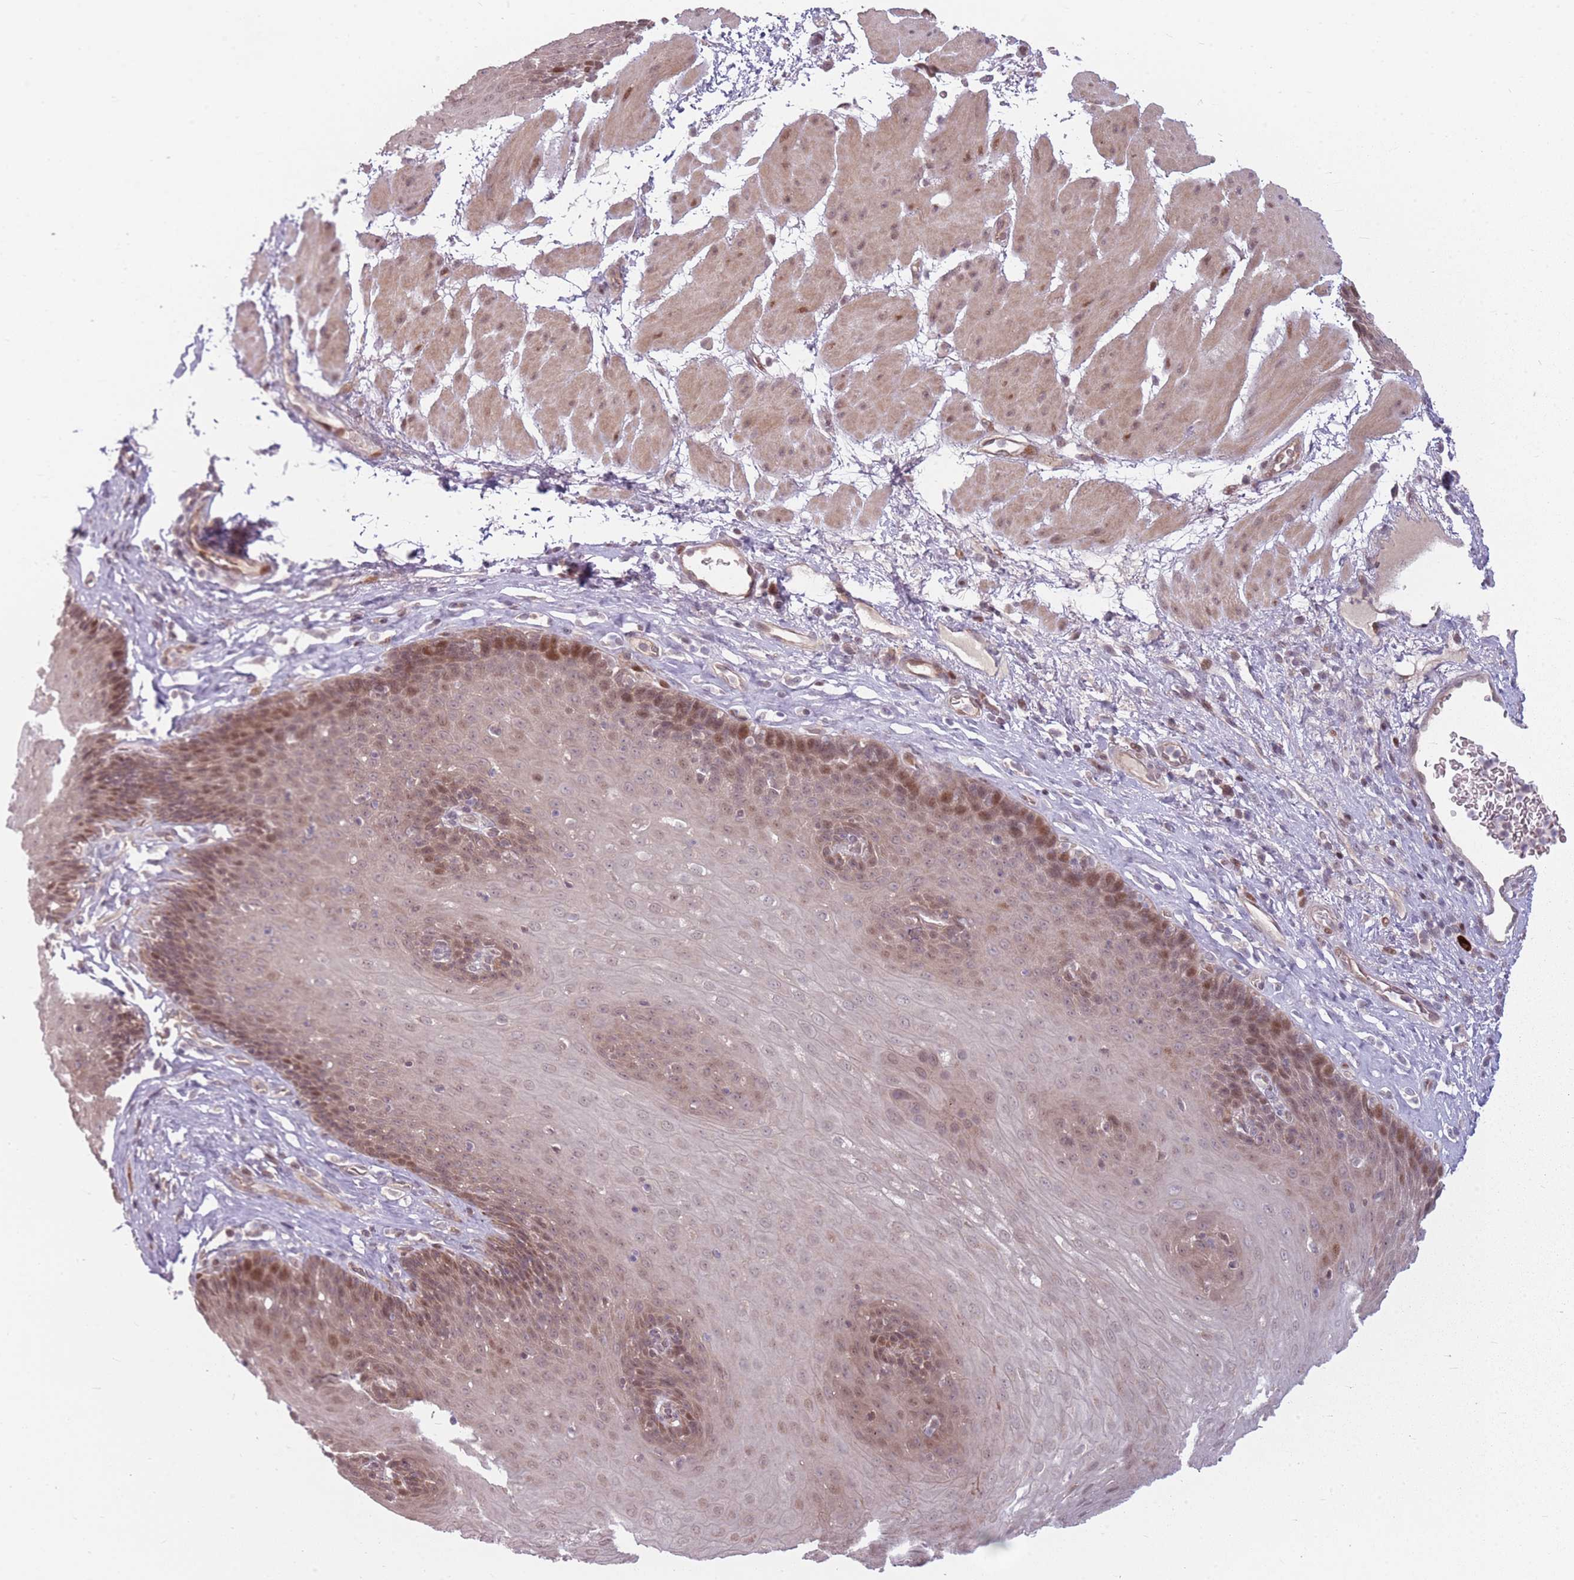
{"staining": {"intensity": "moderate", "quantity": "25%-75%", "location": "cytoplasmic/membranous,nuclear"}, "tissue": "esophagus", "cell_type": "Squamous epithelial cells", "image_type": "normal", "snomed": [{"axis": "morphology", "description": "Normal tissue, NOS"}, {"axis": "topography", "description": "Esophagus"}], "caption": "IHC of normal esophagus shows medium levels of moderate cytoplasmic/membranous,nuclear staining in approximately 25%-75% of squamous epithelial cells.", "gene": "ADGRG1", "patient": {"sex": "female", "age": 66}}